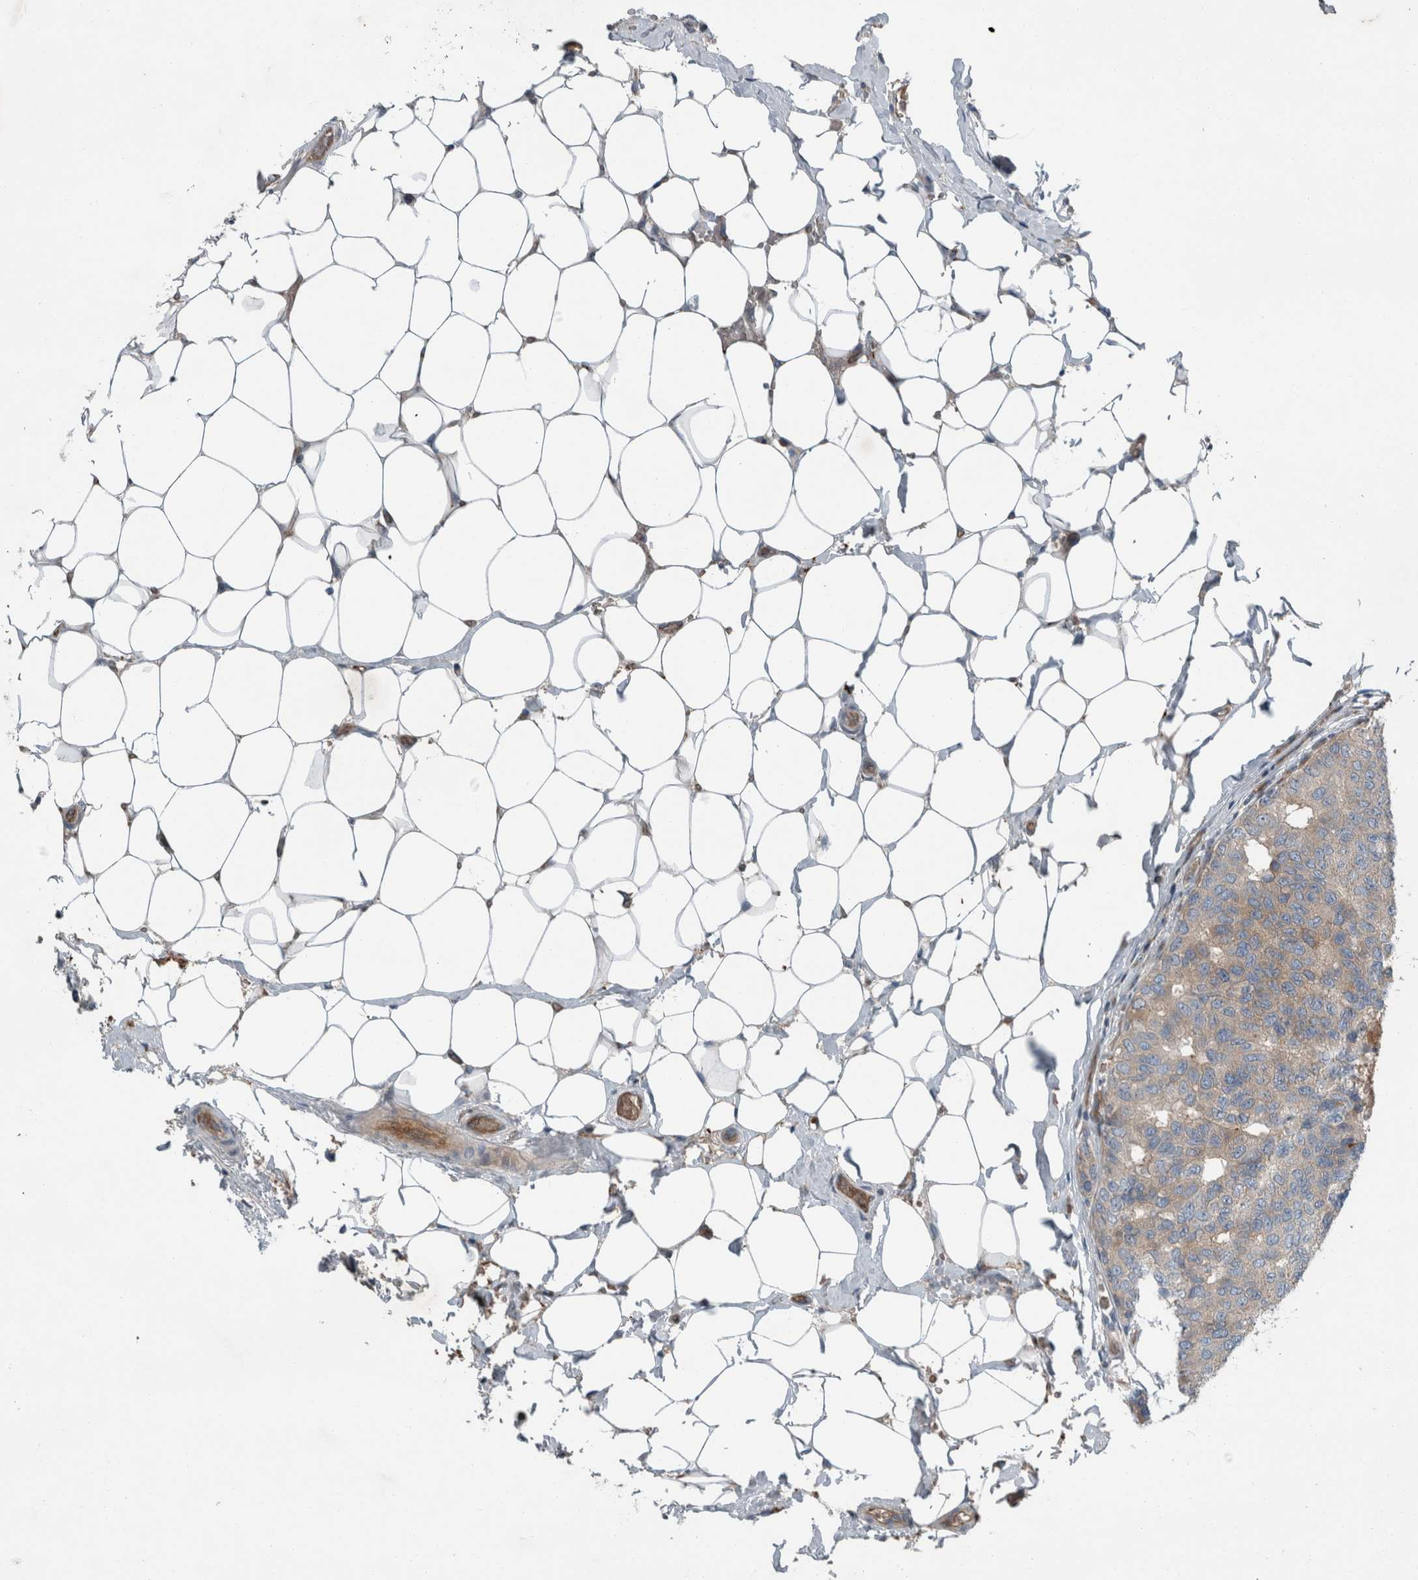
{"staining": {"intensity": "weak", "quantity": ">75%", "location": "cytoplasmic/membranous"}, "tissue": "breast cancer", "cell_type": "Tumor cells", "image_type": "cancer", "snomed": [{"axis": "morphology", "description": "Normal tissue, NOS"}, {"axis": "morphology", "description": "Duct carcinoma"}, {"axis": "topography", "description": "Breast"}], "caption": "IHC image of breast cancer stained for a protein (brown), which demonstrates low levels of weak cytoplasmic/membranous positivity in about >75% of tumor cells.", "gene": "GLT8D2", "patient": {"sex": "female", "age": 43}}